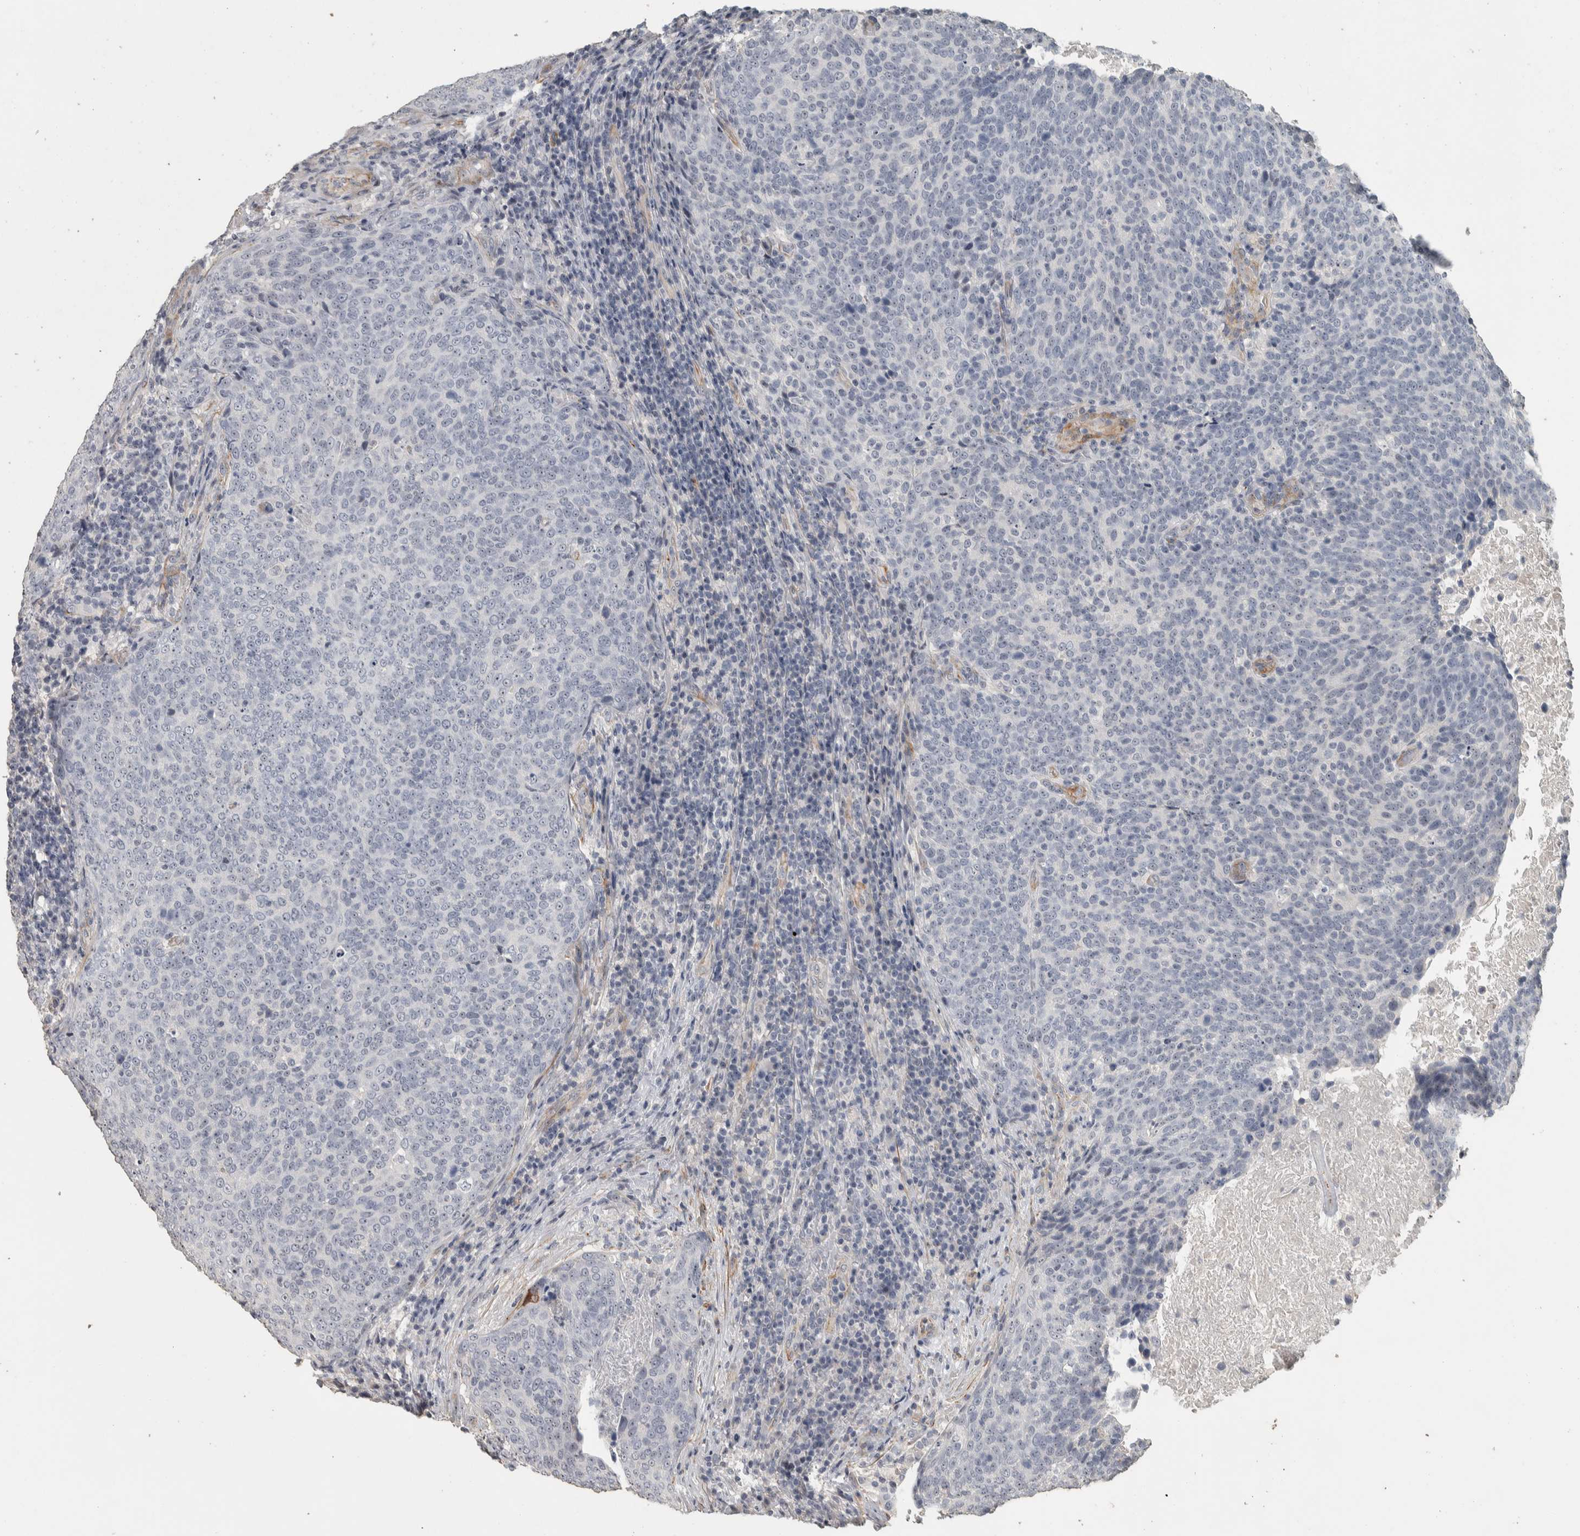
{"staining": {"intensity": "weak", "quantity": "<25%", "location": "nuclear"}, "tissue": "head and neck cancer", "cell_type": "Tumor cells", "image_type": "cancer", "snomed": [{"axis": "morphology", "description": "Squamous cell carcinoma, NOS"}, {"axis": "morphology", "description": "Squamous cell carcinoma, metastatic, NOS"}, {"axis": "topography", "description": "Lymph node"}, {"axis": "topography", "description": "Head-Neck"}], "caption": "The micrograph demonstrates no staining of tumor cells in squamous cell carcinoma (head and neck). (Brightfield microscopy of DAB (3,3'-diaminobenzidine) immunohistochemistry at high magnification).", "gene": "DCAF10", "patient": {"sex": "male", "age": 62}}